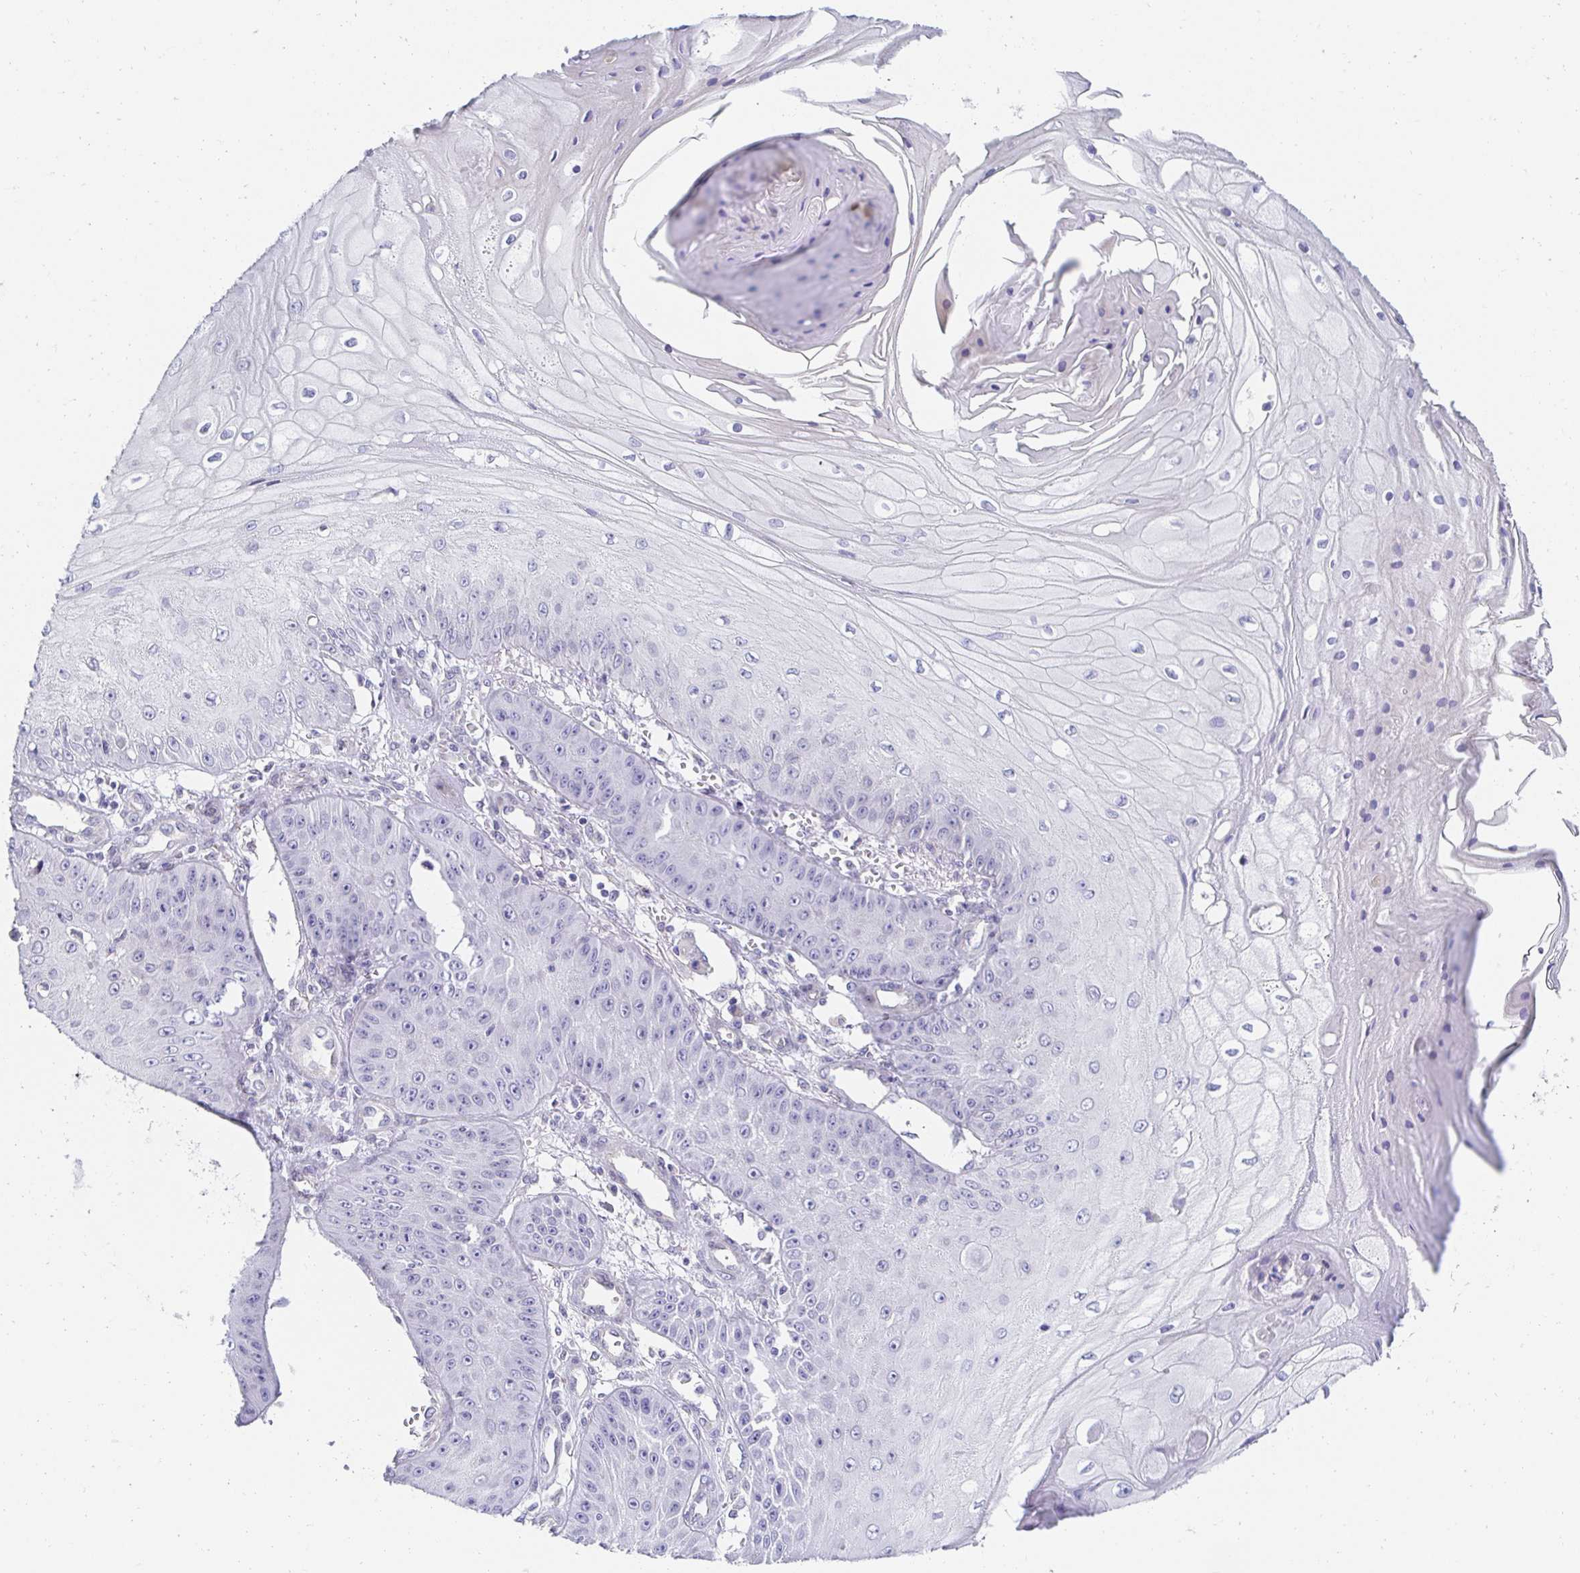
{"staining": {"intensity": "negative", "quantity": "none", "location": "none"}, "tissue": "skin cancer", "cell_type": "Tumor cells", "image_type": "cancer", "snomed": [{"axis": "morphology", "description": "Squamous cell carcinoma, NOS"}, {"axis": "topography", "description": "Skin"}], "caption": "Protein analysis of squamous cell carcinoma (skin) demonstrates no significant staining in tumor cells.", "gene": "AKAP14", "patient": {"sex": "male", "age": 70}}